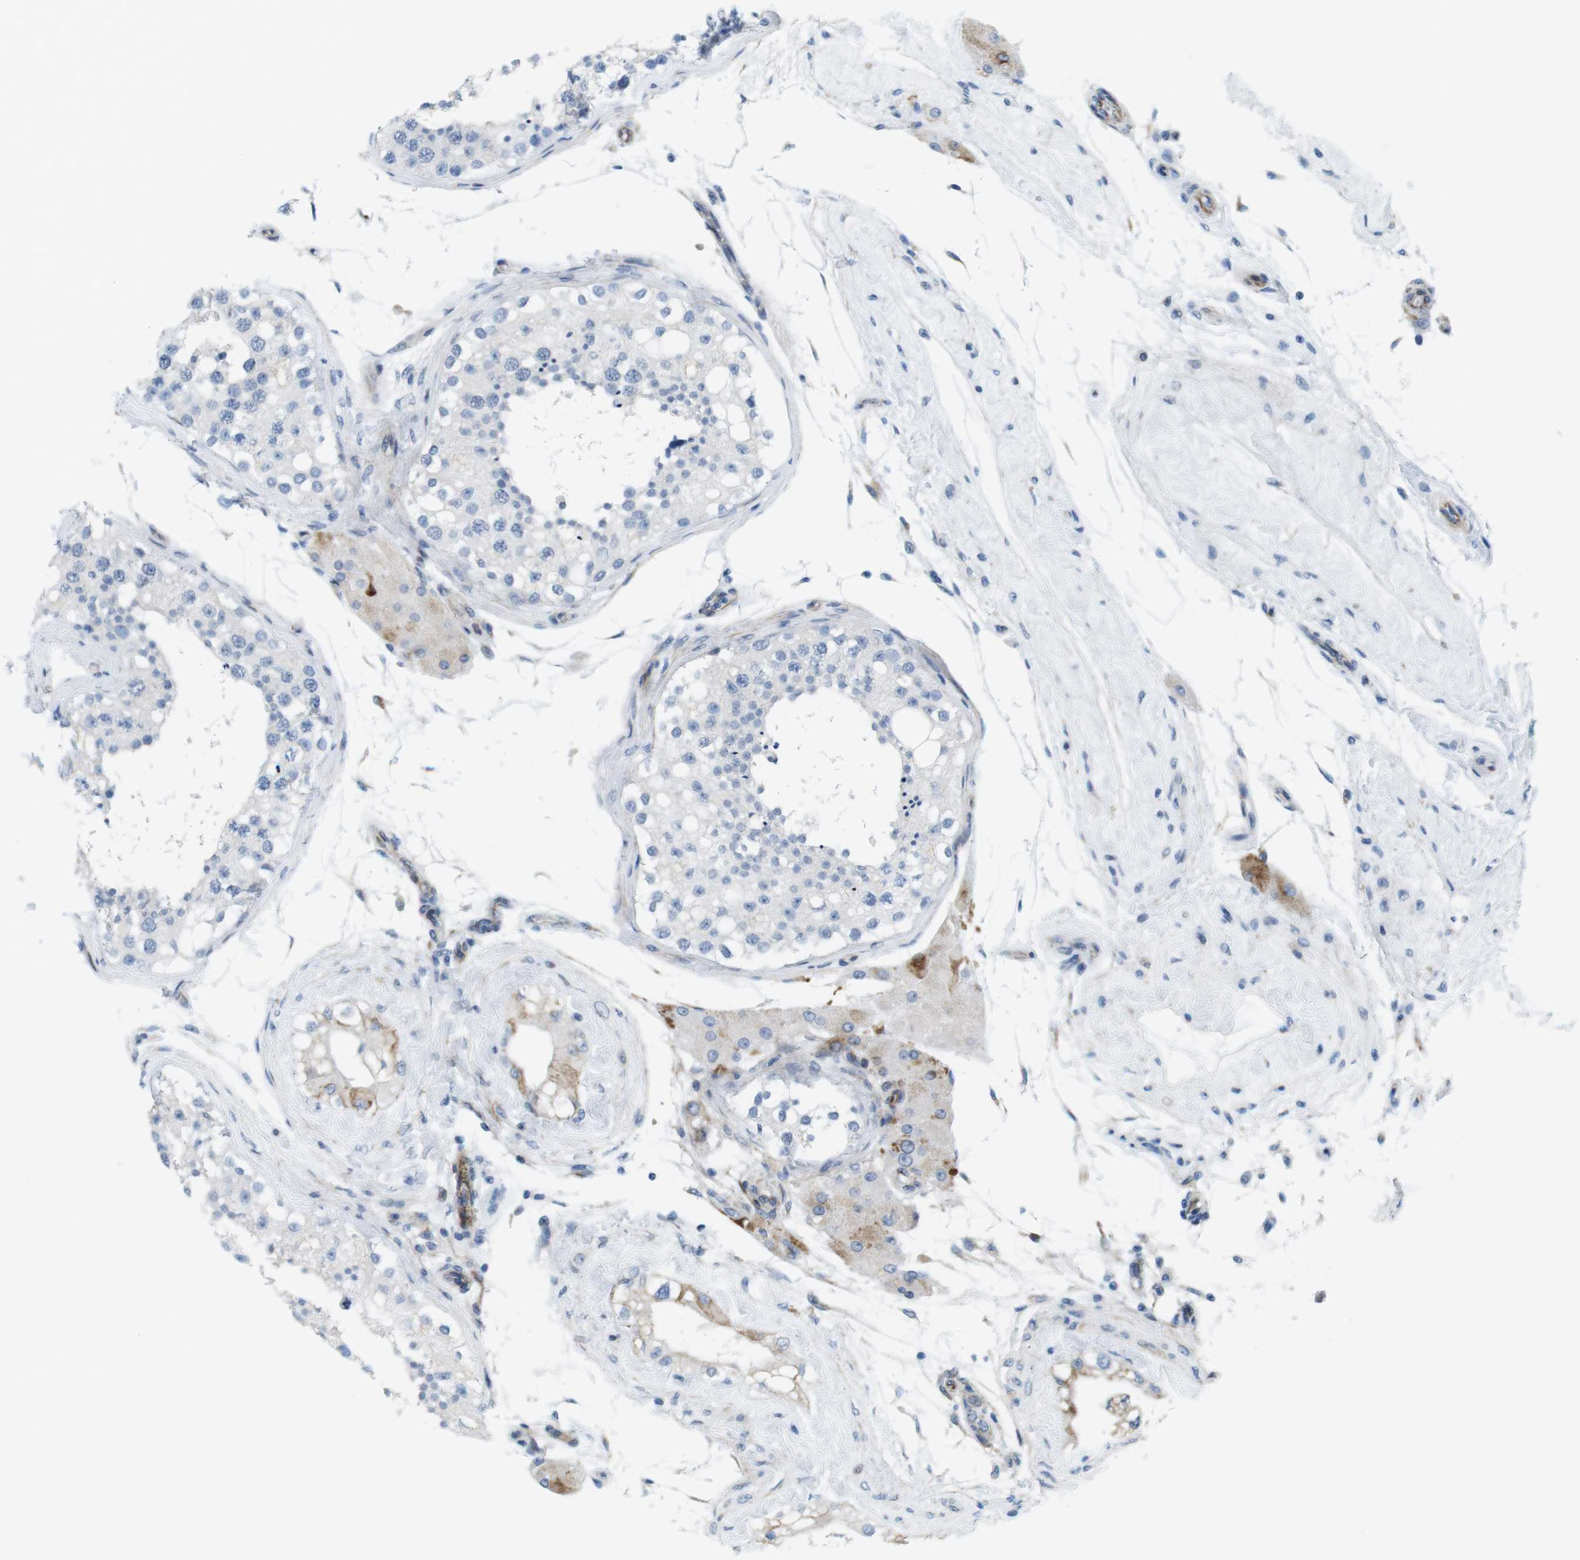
{"staining": {"intensity": "negative", "quantity": "none", "location": "none"}, "tissue": "testis", "cell_type": "Cells in seminiferous ducts", "image_type": "normal", "snomed": [{"axis": "morphology", "description": "Normal tissue, NOS"}, {"axis": "topography", "description": "Testis"}], "caption": "DAB immunohistochemical staining of unremarkable human testis exhibits no significant staining in cells in seminiferous ducts.", "gene": "MYH9", "patient": {"sex": "male", "age": 68}}